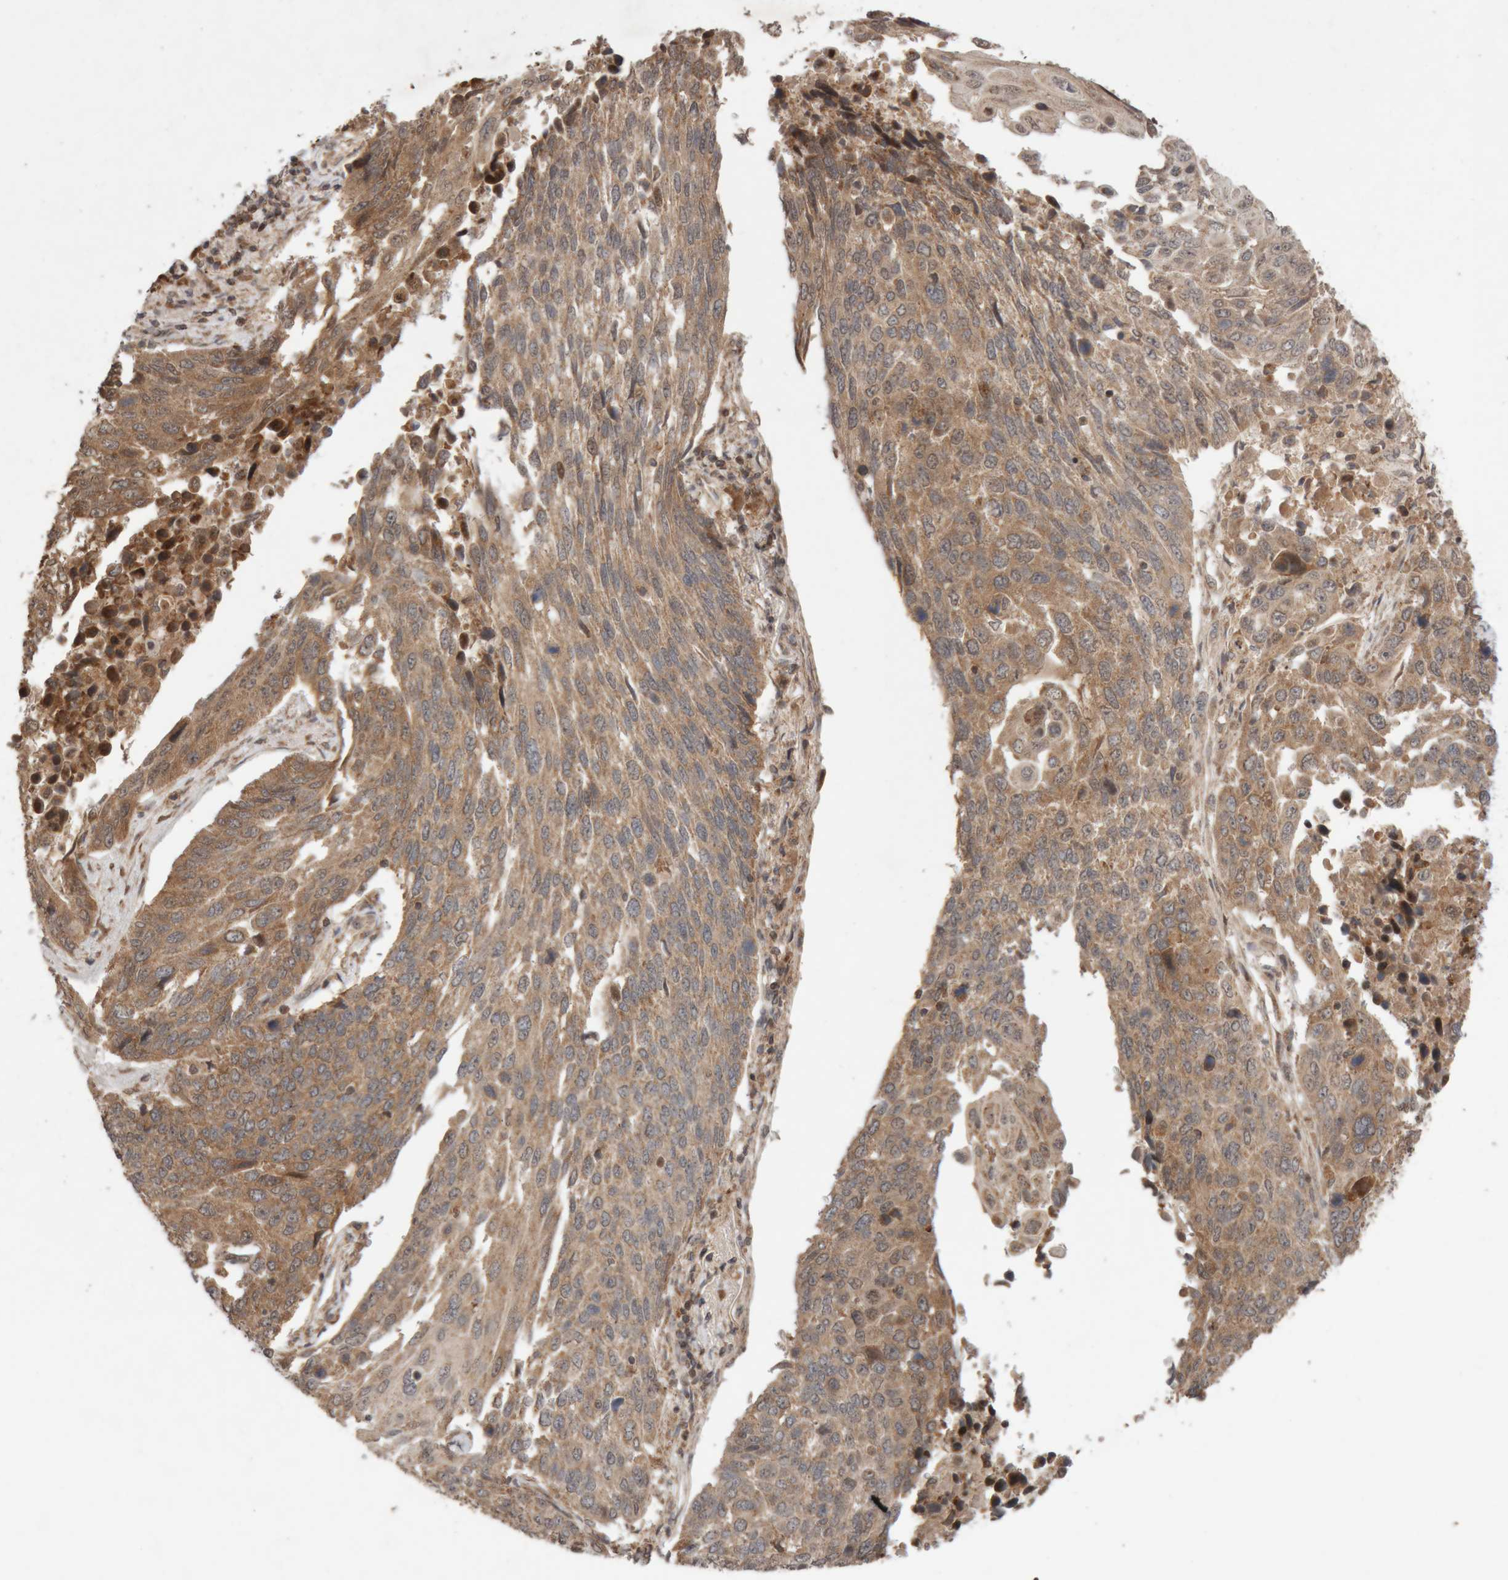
{"staining": {"intensity": "moderate", "quantity": ">75%", "location": "cytoplasmic/membranous"}, "tissue": "lung cancer", "cell_type": "Tumor cells", "image_type": "cancer", "snomed": [{"axis": "morphology", "description": "Squamous cell carcinoma, NOS"}, {"axis": "topography", "description": "Lung"}], "caption": "Brown immunohistochemical staining in squamous cell carcinoma (lung) reveals moderate cytoplasmic/membranous expression in approximately >75% of tumor cells. (DAB (3,3'-diaminobenzidine) IHC, brown staining for protein, blue staining for nuclei).", "gene": "KIF21B", "patient": {"sex": "male", "age": 66}}